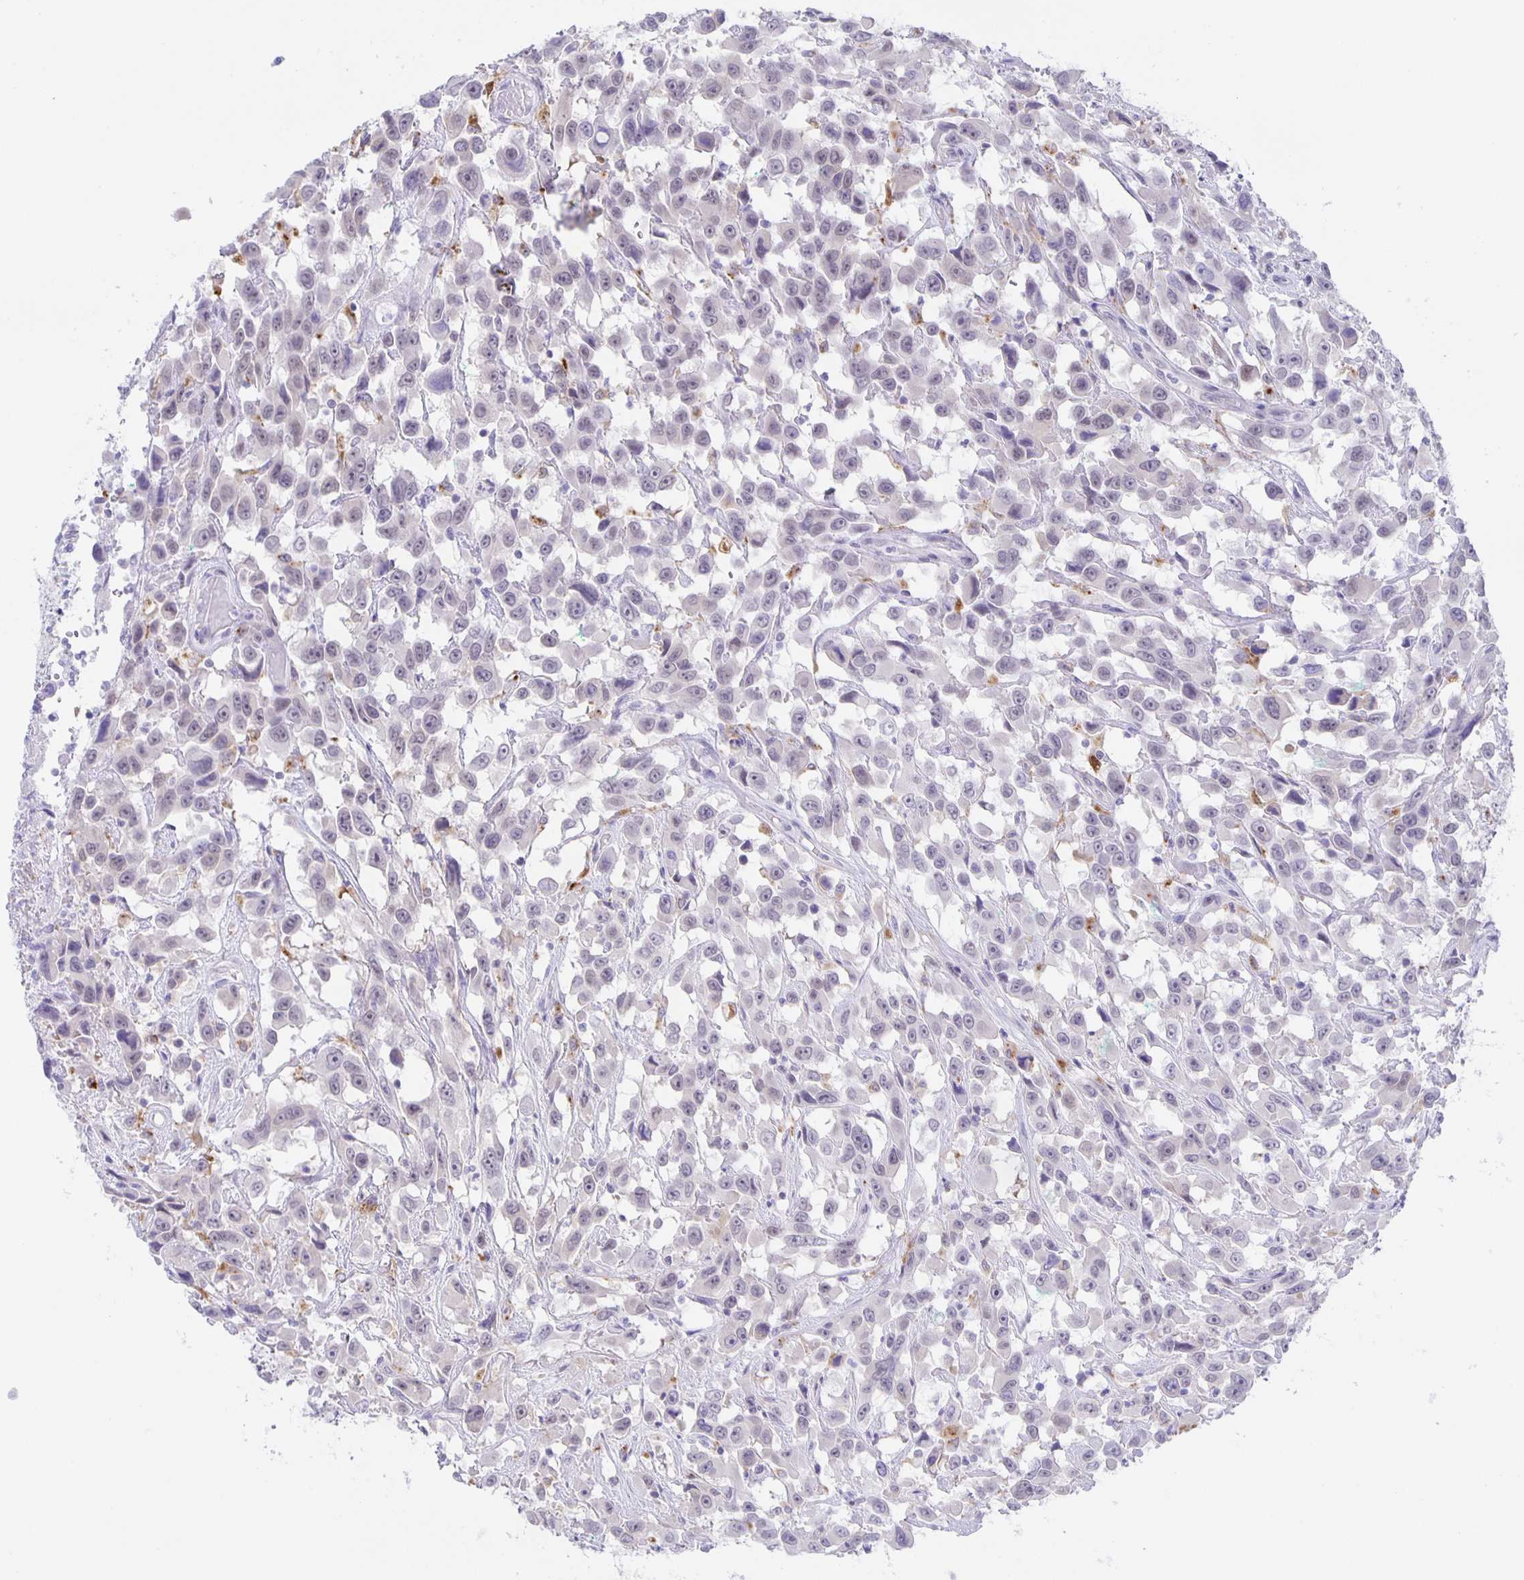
{"staining": {"intensity": "negative", "quantity": "none", "location": "none"}, "tissue": "urothelial cancer", "cell_type": "Tumor cells", "image_type": "cancer", "snomed": [{"axis": "morphology", "description": "Urothelial carcinoma, High grade"}, {"axis": "topography", "description": "Urinary bladder"}], "caption": "Human urothelial carcinoma (high-grade) stained for a protein using IHC displays no expression in tumor cells.", "gene": "LIPA", "patient": {"sex": "male", "age": 53}}